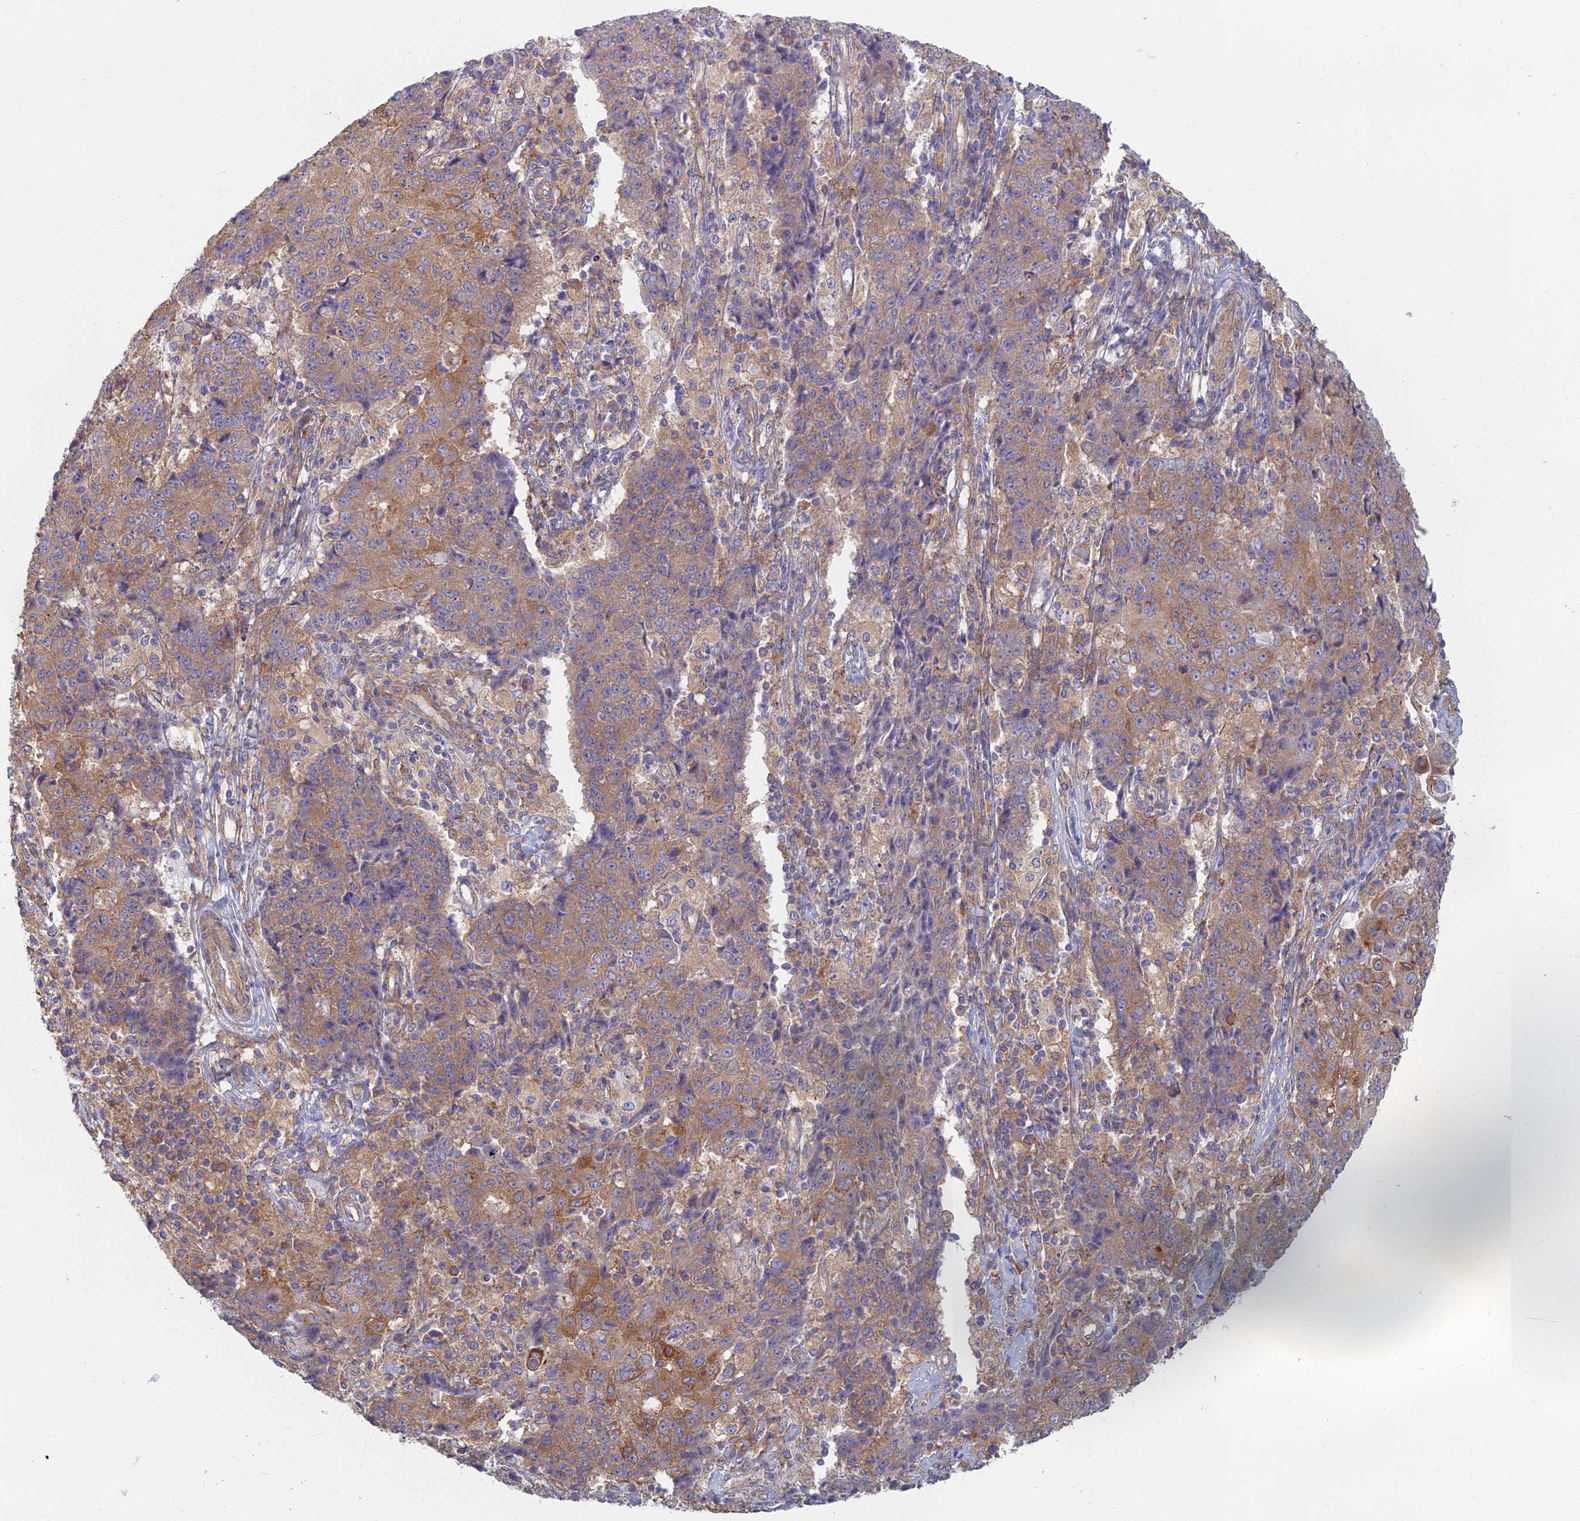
{"staining": {"intensity": "moderate", "quantity": ">75%", "location": "cytoplasmic/membranous"}, "tissue": "ovarian cancer", "cell_type": "Tumor cells", "image_type": "cancer", "snomed": [{"axis": "morphology", "description": "Carcinoma, endometroid"}, {"axis": "topography", "description": "Ovary"}], "caption": "Ovarian cancer (endometroid carcinoma) was stained to show a protein in brown. There is medium levels of moderate cytoplasmic/membranous staining in about >75% of tumor cells.", "gene": "RBSN", "patient": {"sex": "female", "age": 42}}